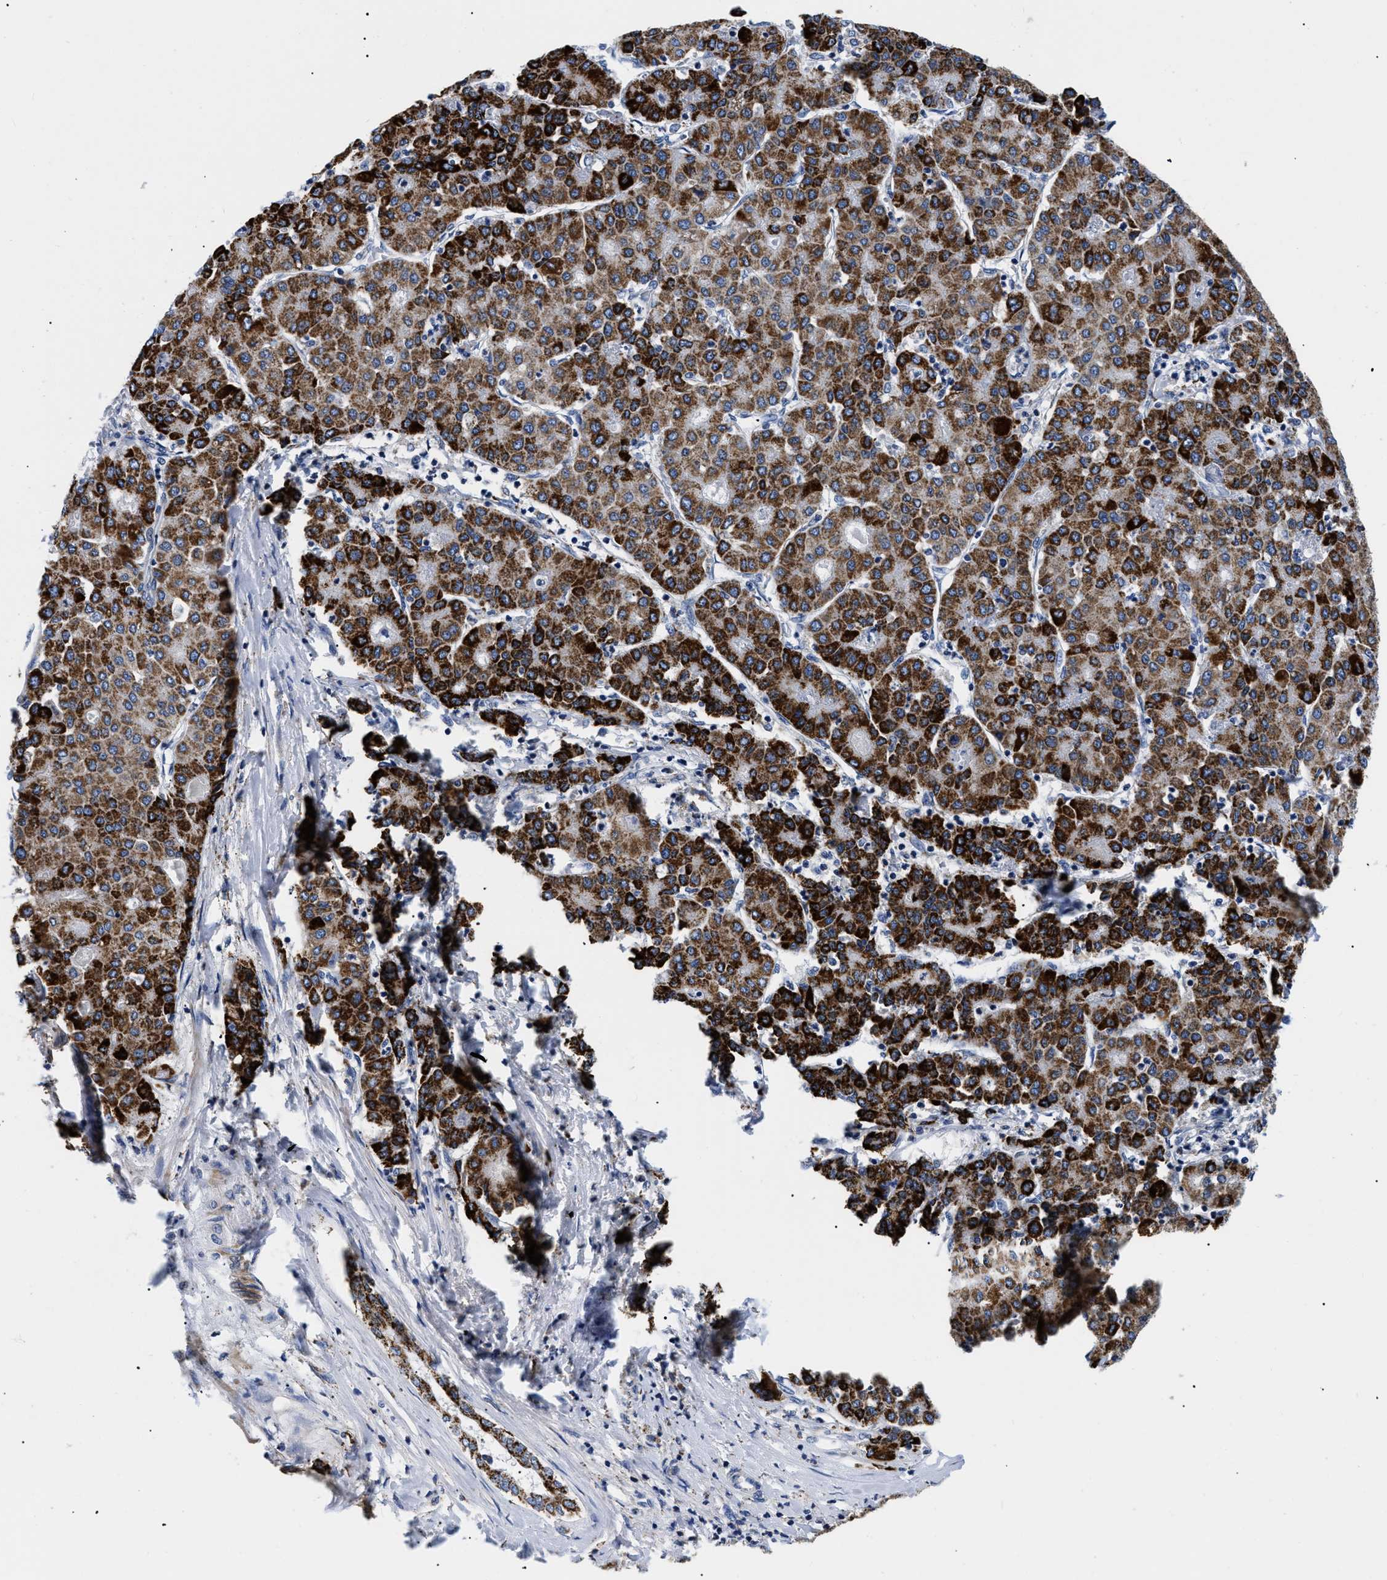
{"staining": {"intensity": "strong", "quantity": ">75%", "location": "cytoplasmic/membranous"}, "tissue": "liver cancer", "cell_type": "Tumor cells", "image_type": "cancer", "snomed": [{"axis": "morphology", "description": "Carcinoma, Hepatocellular, NOS"}, {"axis": "topography", "description": "Liver"}], "caption": "Immunohistochemical staining of human liver cancer (hepatocellular carcinoma) shows high levels of strong cytoplasmic/membranous staining in about >75% of tumor cells. The protein is shown in brown color, while the nuclei are stained blue.", "gene": "GPR149", "patient": {"sex": "male", "age": 65}}